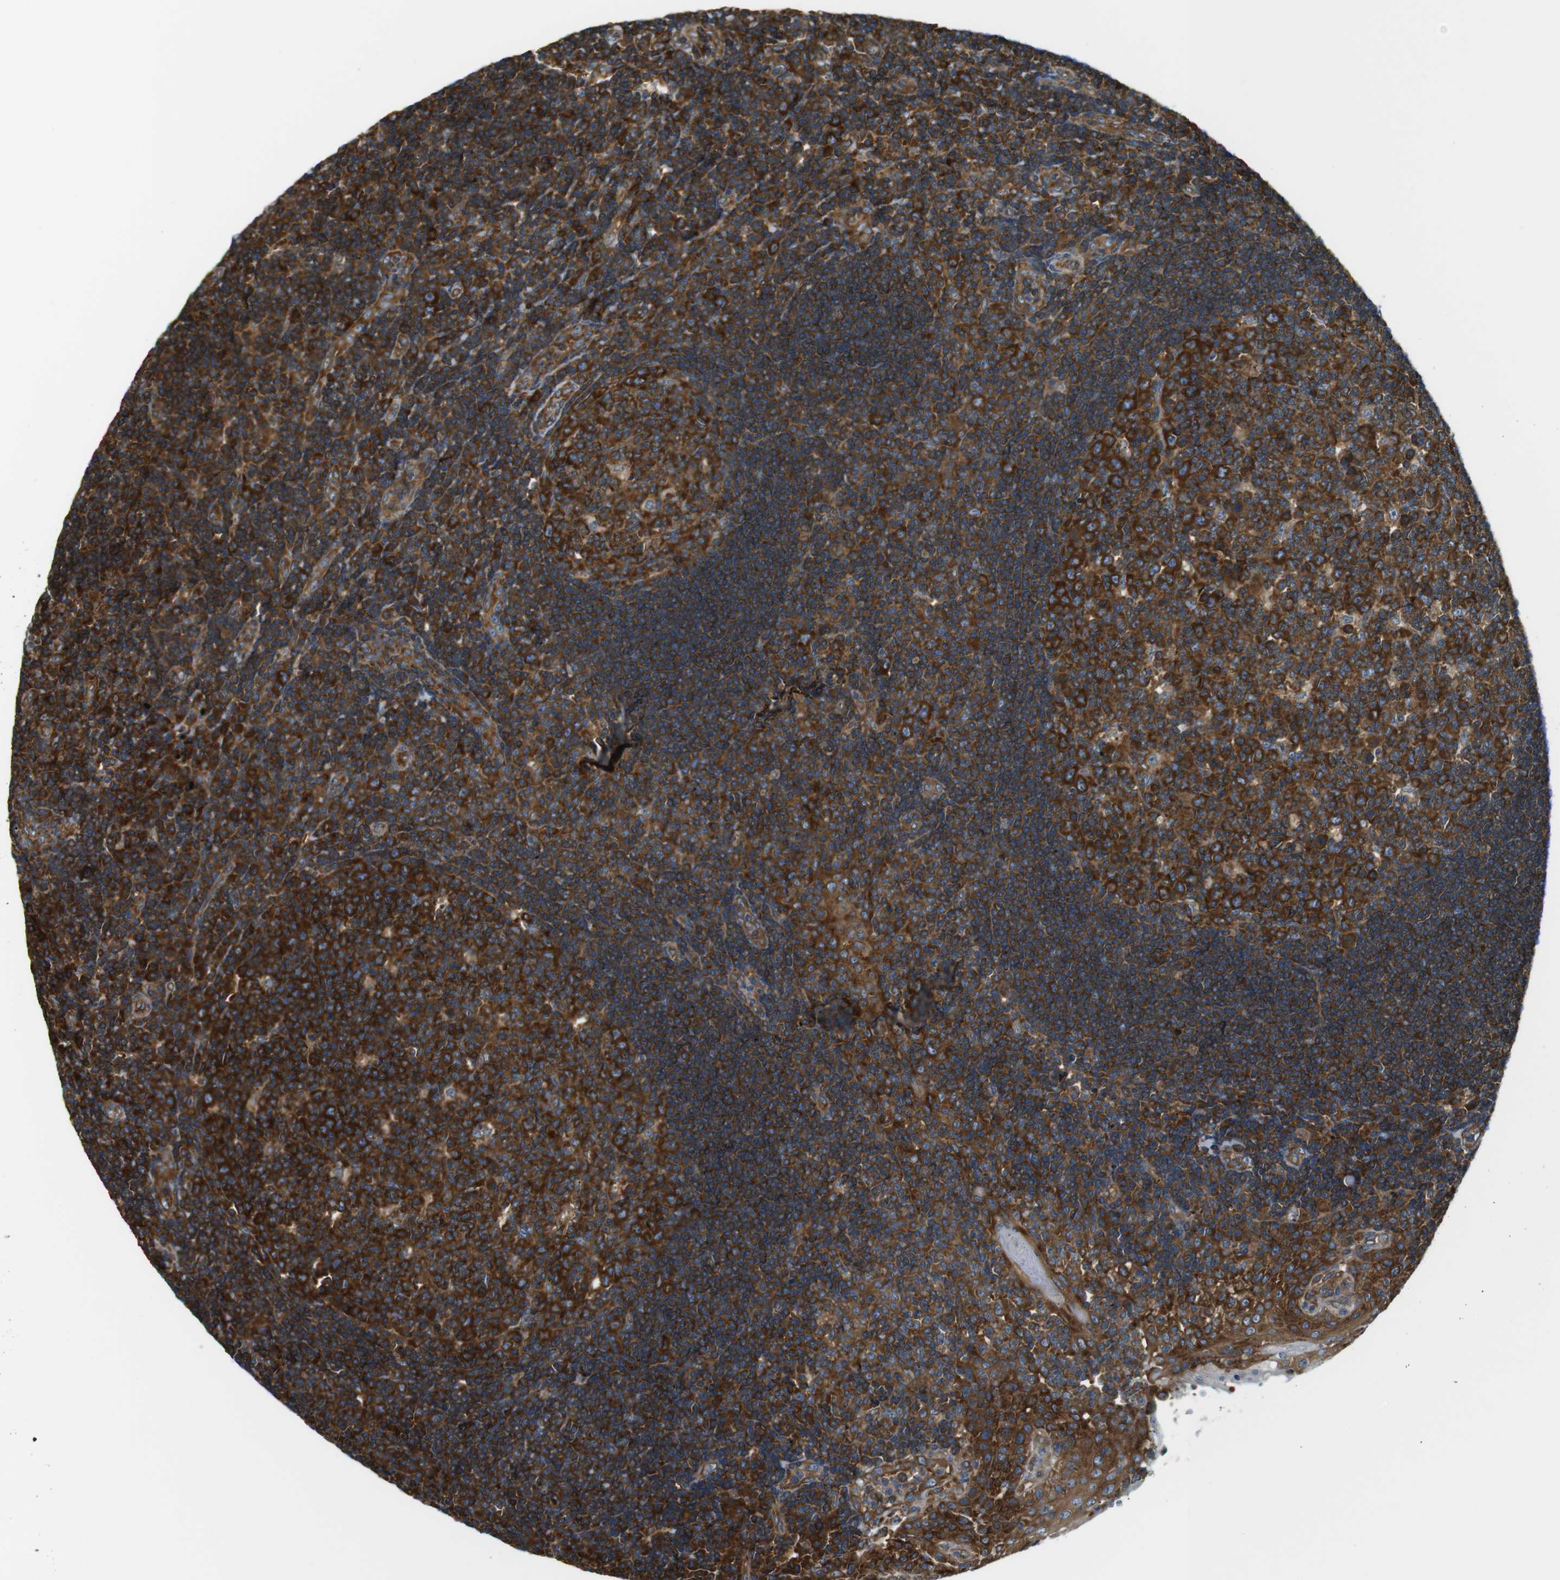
{"staining": {"intensity": "strong", "quantity": ">75%", "location": "cytoplasmic/membranous"}, "tissue": "tonsil", "cell_type": "Germinal center cells", "image_type": "normal", "snomed": [{"axis": "morphology", "description": "Normal tissue, NOS"}, {"axis": "topography", "description": "Tonsil"}], "caption": "Immunohistochemistry (IHC) of unremarkable tonsil displays high levels of strong cytoplasmic/membranous expression in about >75% of germinal center cells.", "gene": "TSC1", "patient": {"sex": "female", "age": 40}}